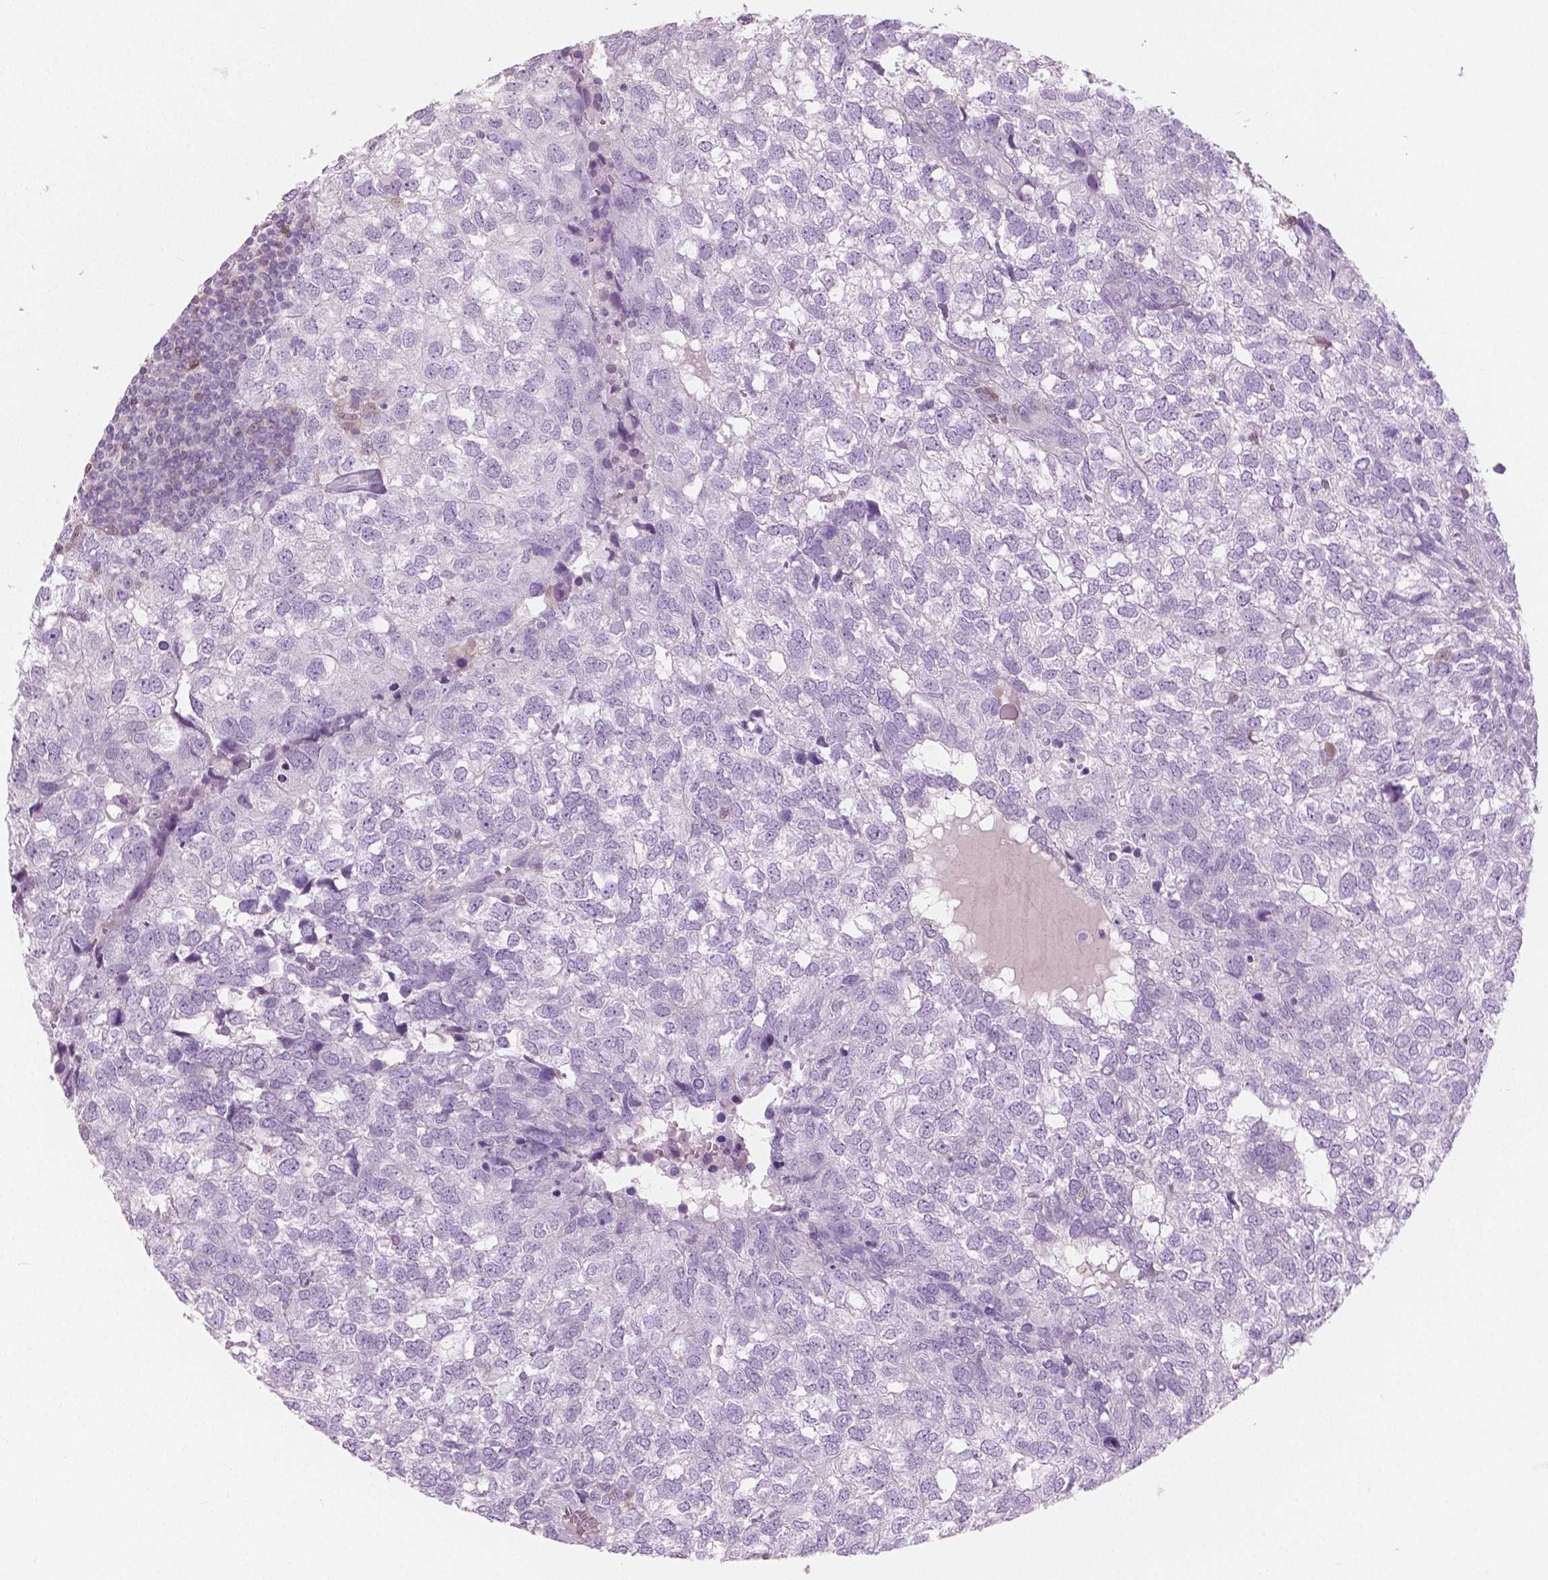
{"staining": {"intensity": "negative", "quantity": "none", "location": "none"}, "tissue": "breast cancer", "cell_type": "Tumor cells", "image_type": "cancer", "snomed": [{"axis": "morphology", "description": "Duct carcinoma"}, {"axis": "topography", "description": "Breast"}], "caption": "IHC image of neoplastic tissue: human infiltrating ductal carcinoma (breast) stained with DAB displays no significant protein staining in tumor cells.", "gene": "GALM", "patient": {"sex": "female", "age": 30}}